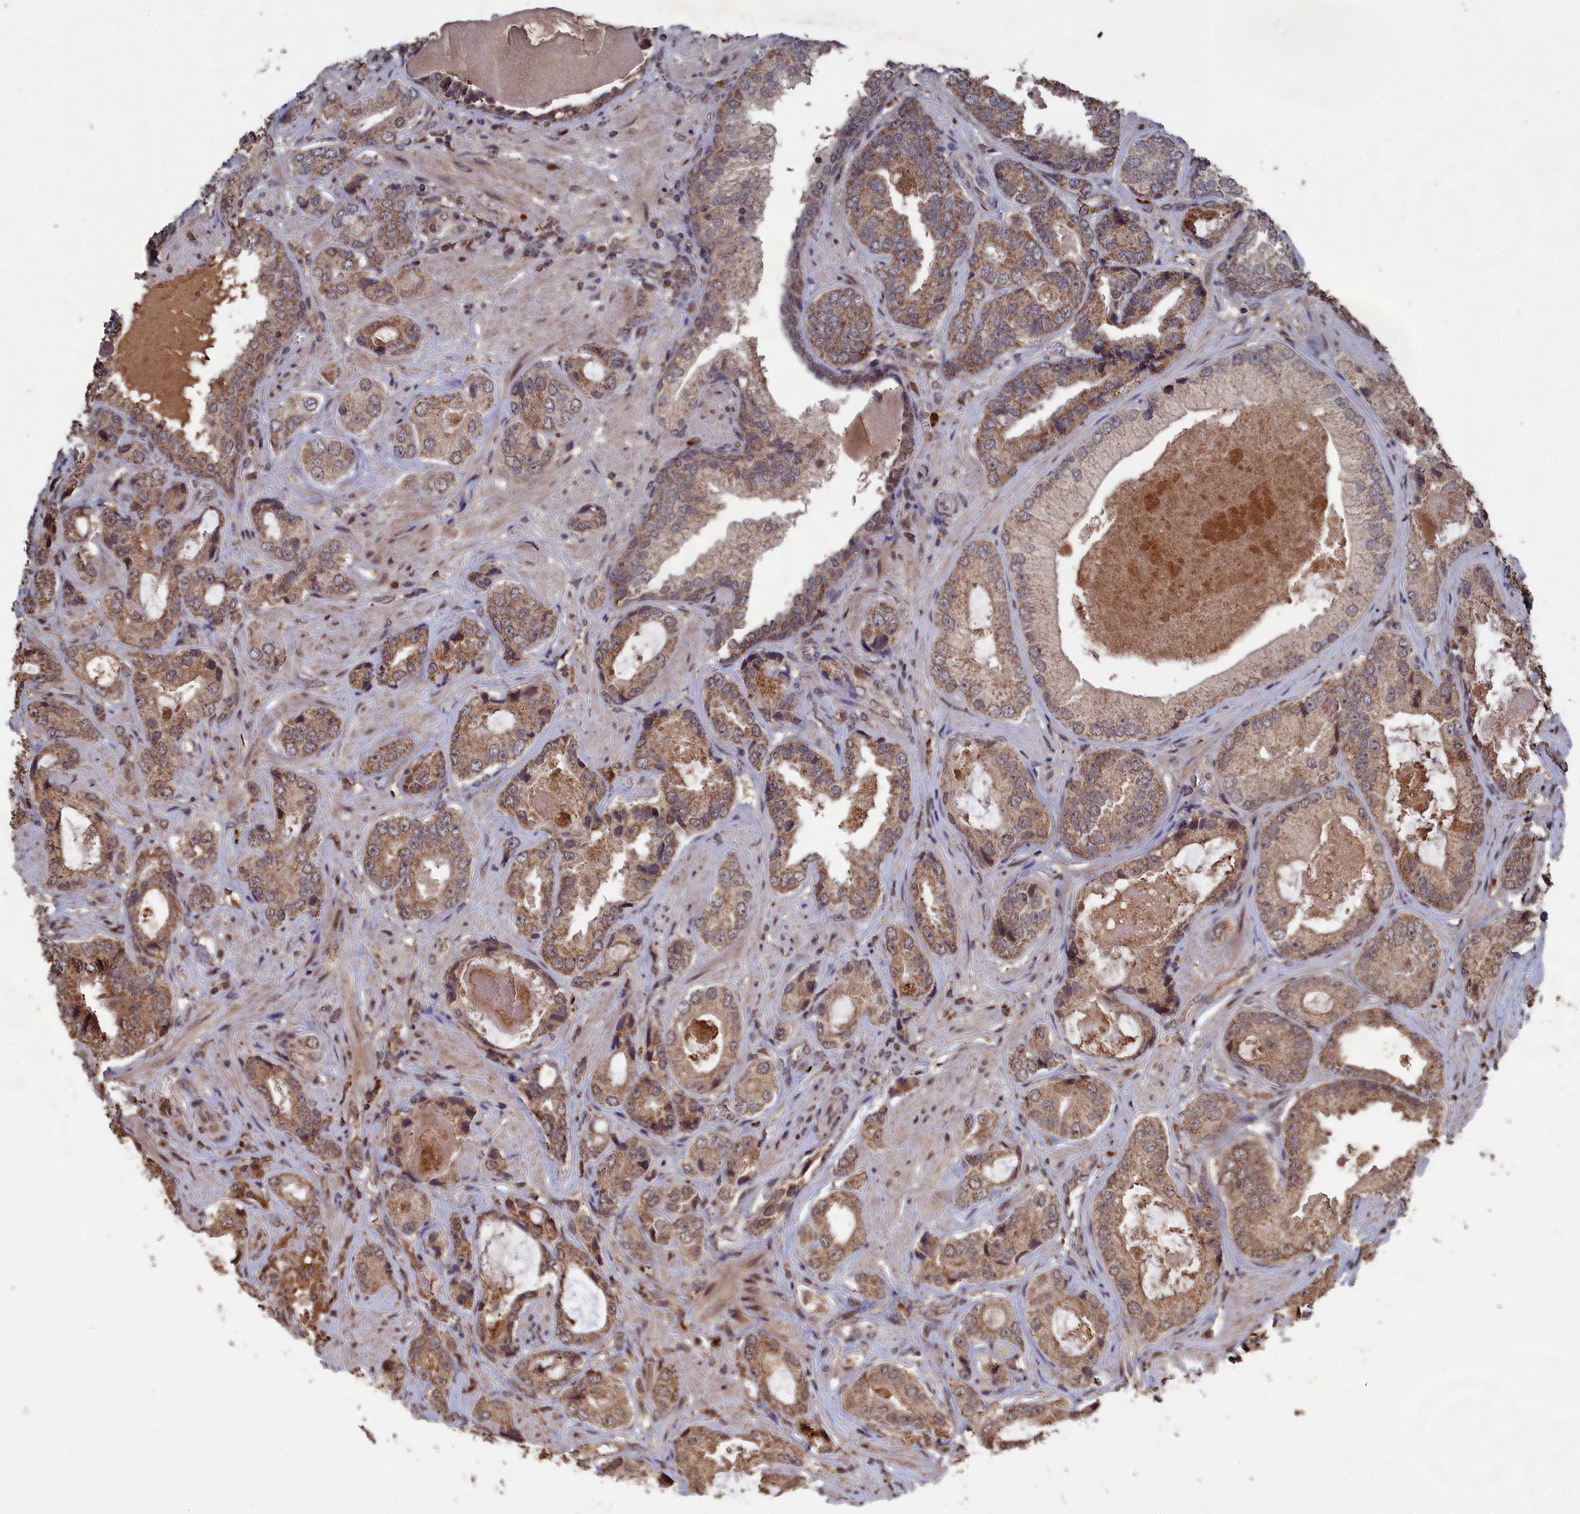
{"staining": {"intensity": "moderate", "quantity": ">75%", "location": "cytoplasmic/membranous"}, "tissue": "prostate cancer", "cell_type": "Tumor cells", "image_type": "cancer", "snomed": [{"axis": "morphology", "description": "Adenocarcinoma, High grade"}, {"axis": "topography", "description": "Prostate"}], "caption": "The image exhibits a brown stain indicating the presence of a protein in the cytoplasmic/membranous of tumor cells in prostate cancer.", "gene": "CEACAM21", "patient": {"sex": "male", "age": 59}}